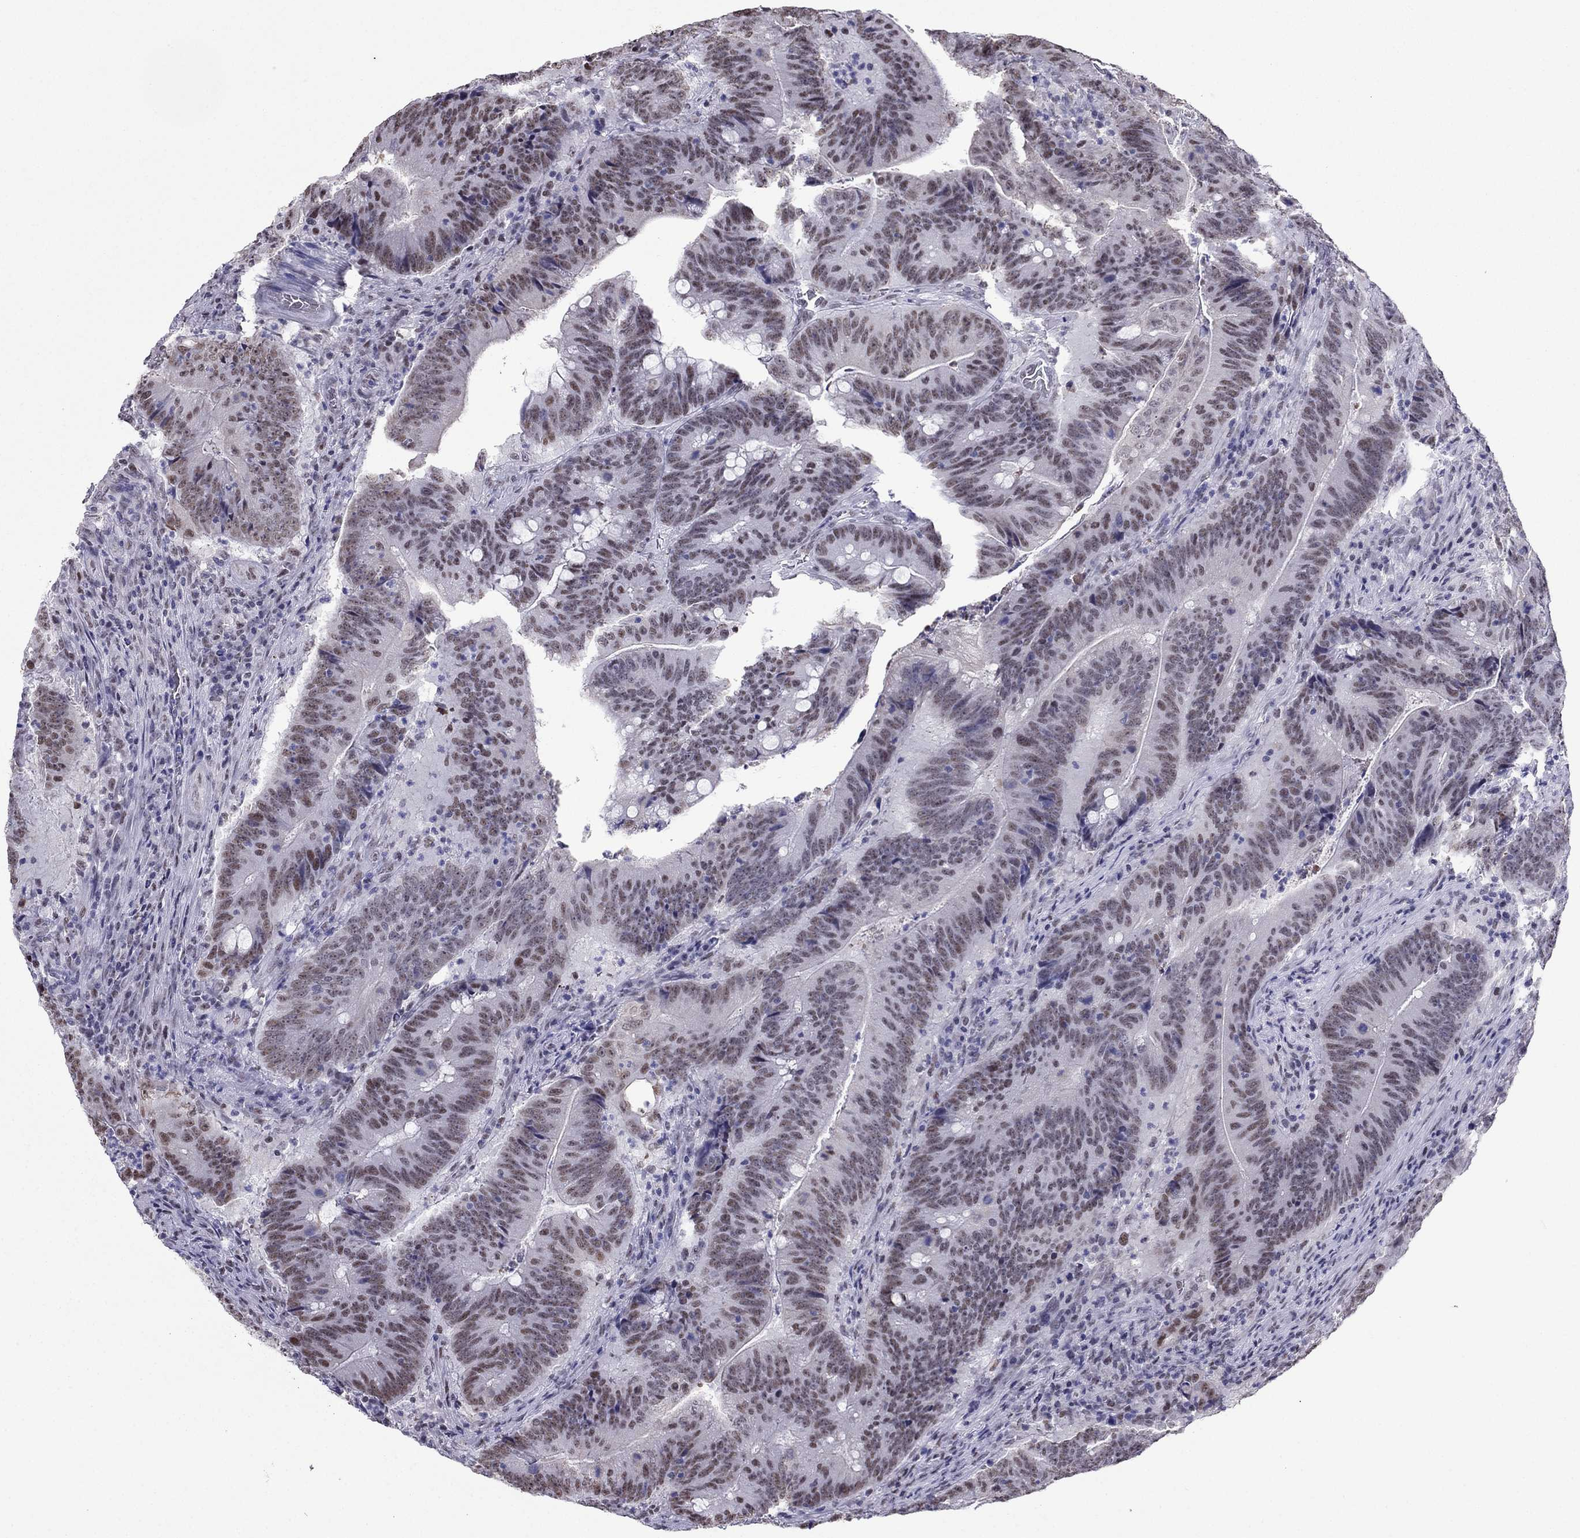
{"staining": {"intensity": "weak", "quantity": ">75%", "location": "nuclear"}, "tissue": "colorectal cancer", "cell_type": "Tumor cells", "image_type": "cancer", "snomed": [{"axis": "morphology", "description": "Adenocarcinoma, NOS"}, {"axis": "topography", "description": "Colon"}], "caption": "The histopathology image demonstrates immunohistochemical staining of colorectal adenocarcinoma. There is weak nuclear staining is present in approximately >75% of tumor cells.", "gene": "PPM1G", "patient": {"sex": "female", "age": 87}}